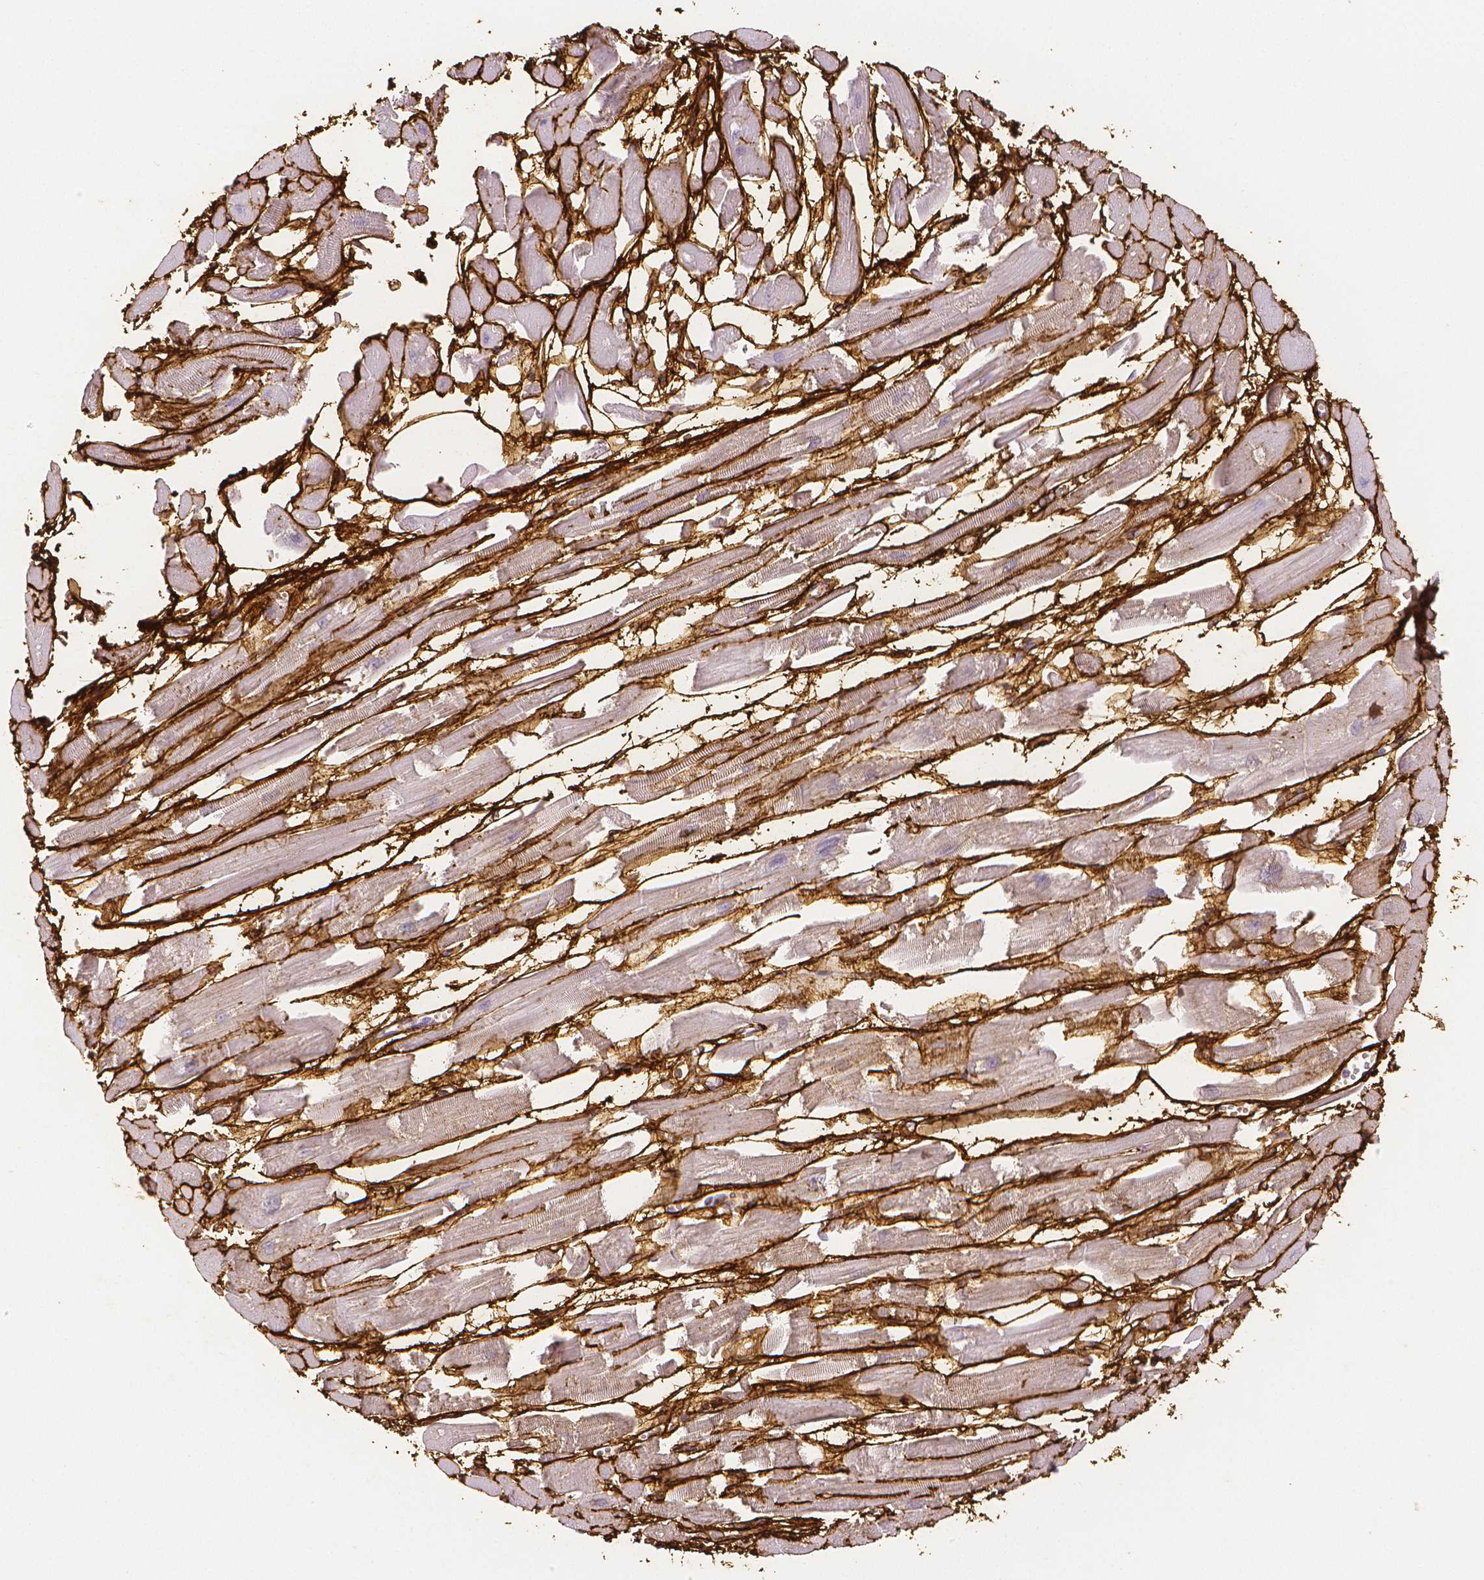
{"staining": {"intensity": "negative", "quantity": "none", "location": "none"}, "tissue": "heart muscle", "cell_type": "Cardiomyocytes", "image_type": "normal", "snomed": [{"axis": "morphology", "description": "Normal tissue, NOS"}, {"axis": "topography", "description": "Heart"}], "caption": "High magnification brightfield microscopy of normal heart muscle stained with DAB (3,3'-diaminobenzidine) (brown) and counterstained with hematoxylin (blue): cardiomyocytes show no significant staining. (DAB IHC visualized using brightfield microscopy, high magnification).", "gene": "FBN1", "patient": {"sex": "female", "age": 52}}